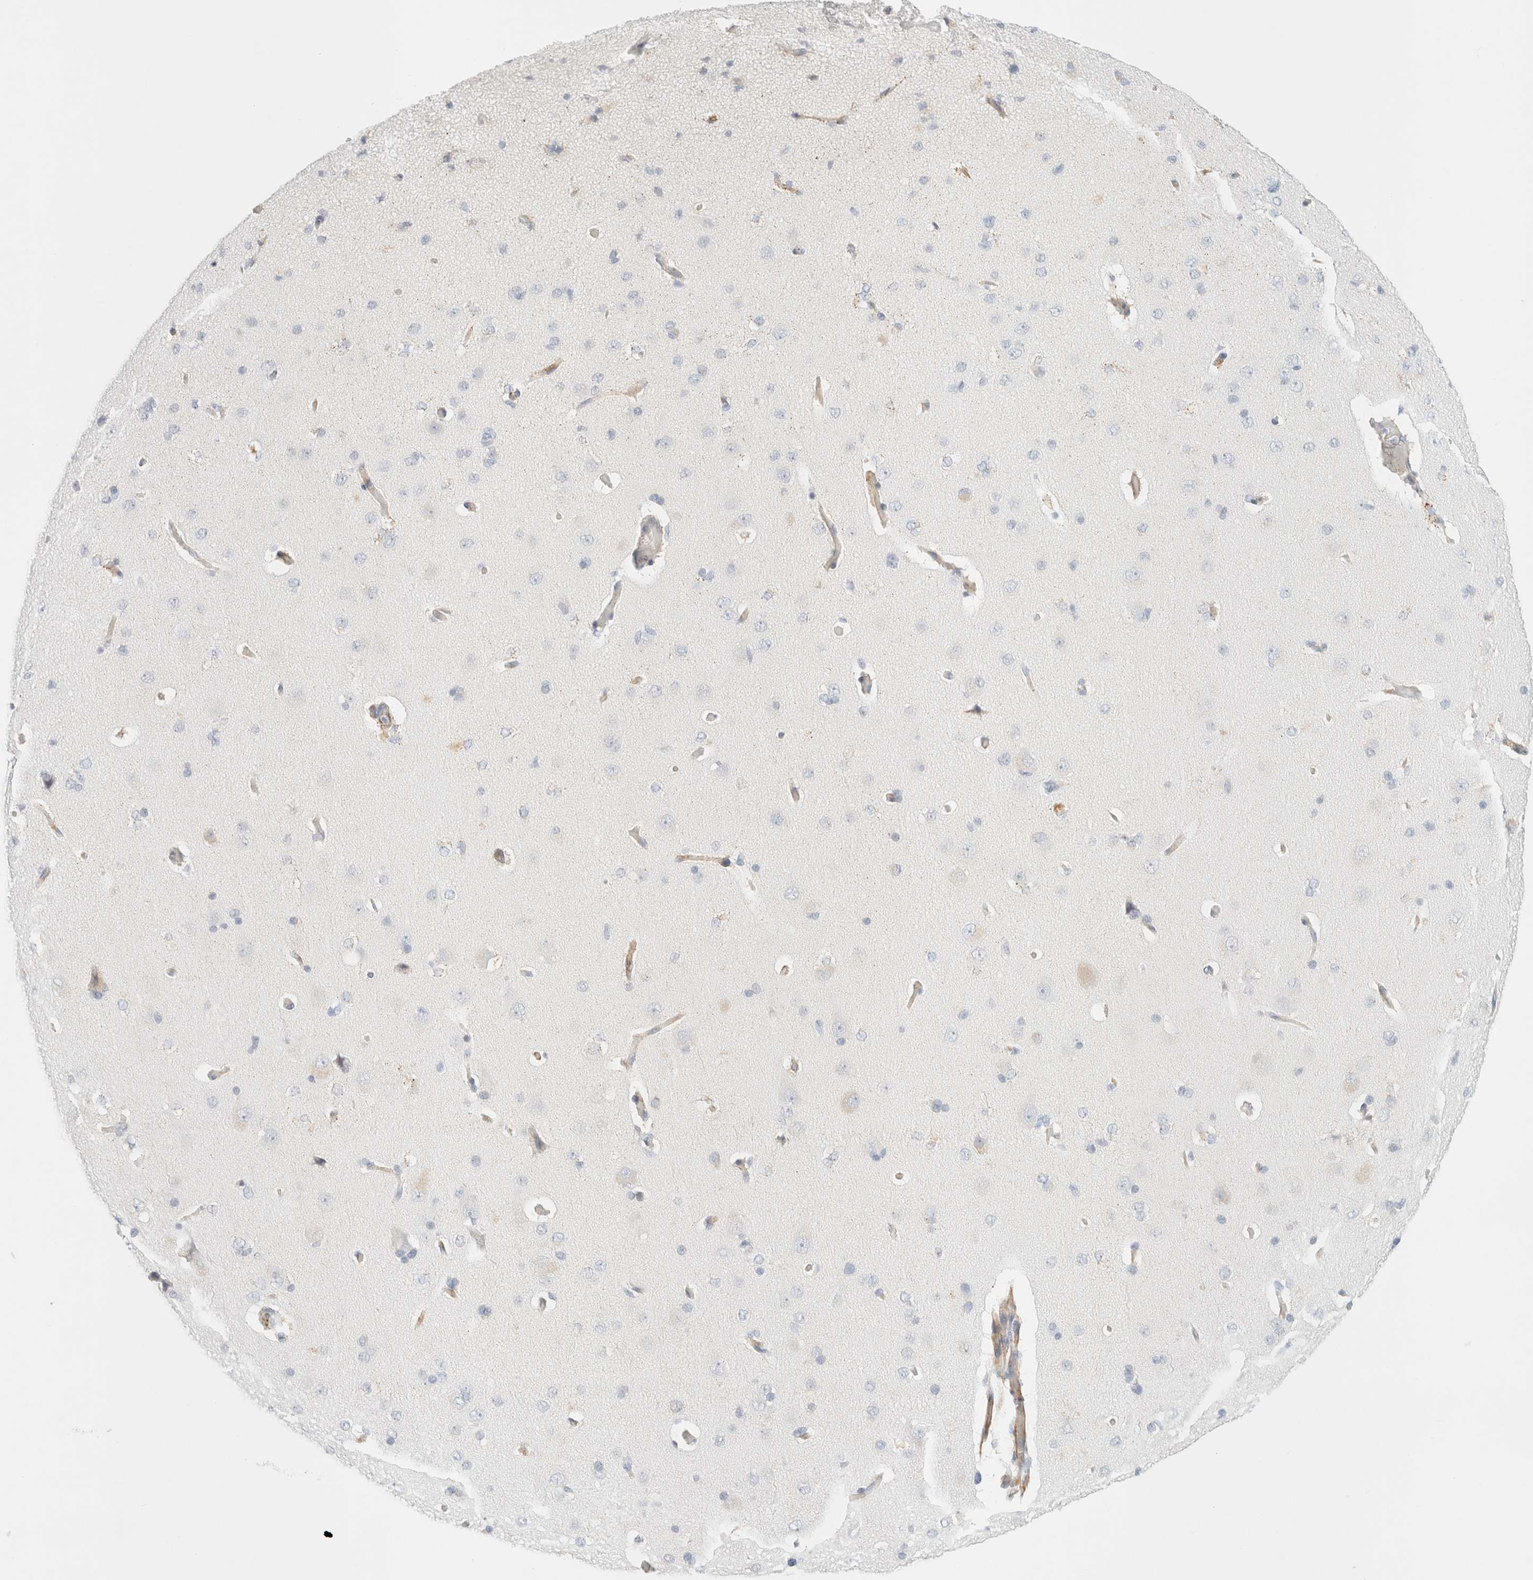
{"staining": {"intensity": "moderate", "quantity": "25%-75%", "location": "cytoplasmic/membranous"}, "tissue": "cerebral cortex", "cell_type": "Endothelial cells", "image_type": "normal", "snomed": [{"axis": "morphology", "description": "Normal tissue, NOS"}, {"axis": "topography", "description": "Cerebral cortex"}], "caption": "IHC photomicrograph of normal cerebral cortex: human cerebral cortex stained using immunohistochemistry shows medium levels of moderate protein expression localized specifically in the cytoplasmic/membranous of endothelial cells, appearing as a cytoplasmic/membranous brown color.", "gene": "SLC25A48", "patient": {"sex": "male", "age": 62}}